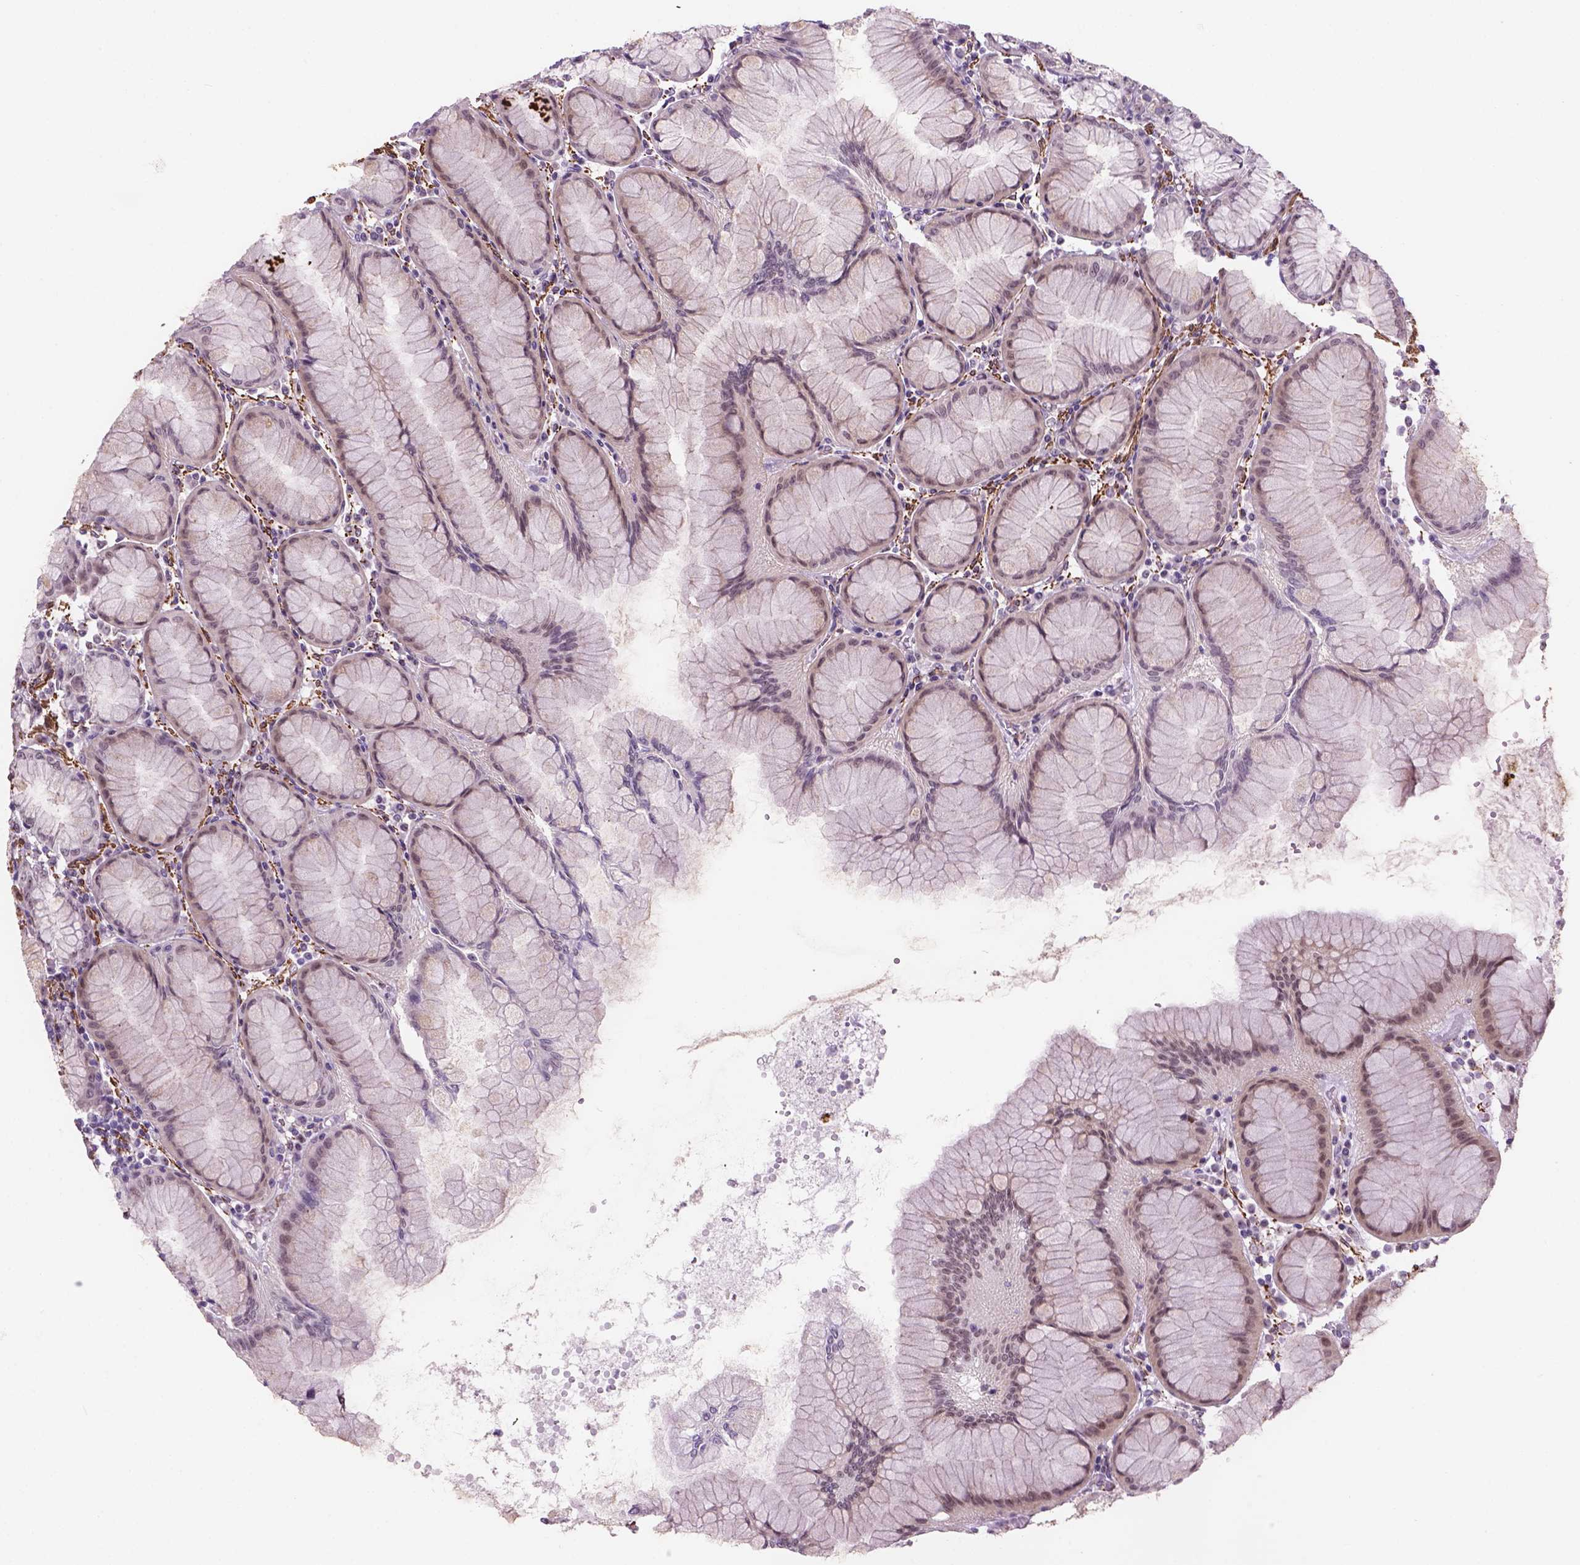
{"staining": {"intensity": "weak", "quantity": "25%-75%", "location": "nuclear"}, "tissue": "stomach", "cell_type": "Glandular cells", "image_type": "normal", "snomed": [{"axis": "morphology", "description": "Normal tissue, NOS"}, {"axis": "topography", "description": "Stomach"}], "caption": "About 25%-75% of glandular cells in normal stomach display weak nuclear protein staining as visualized by brown immunohistochemical staining.", "gene": "RRS1", "patient": {"sex": "female", "age": 57}}